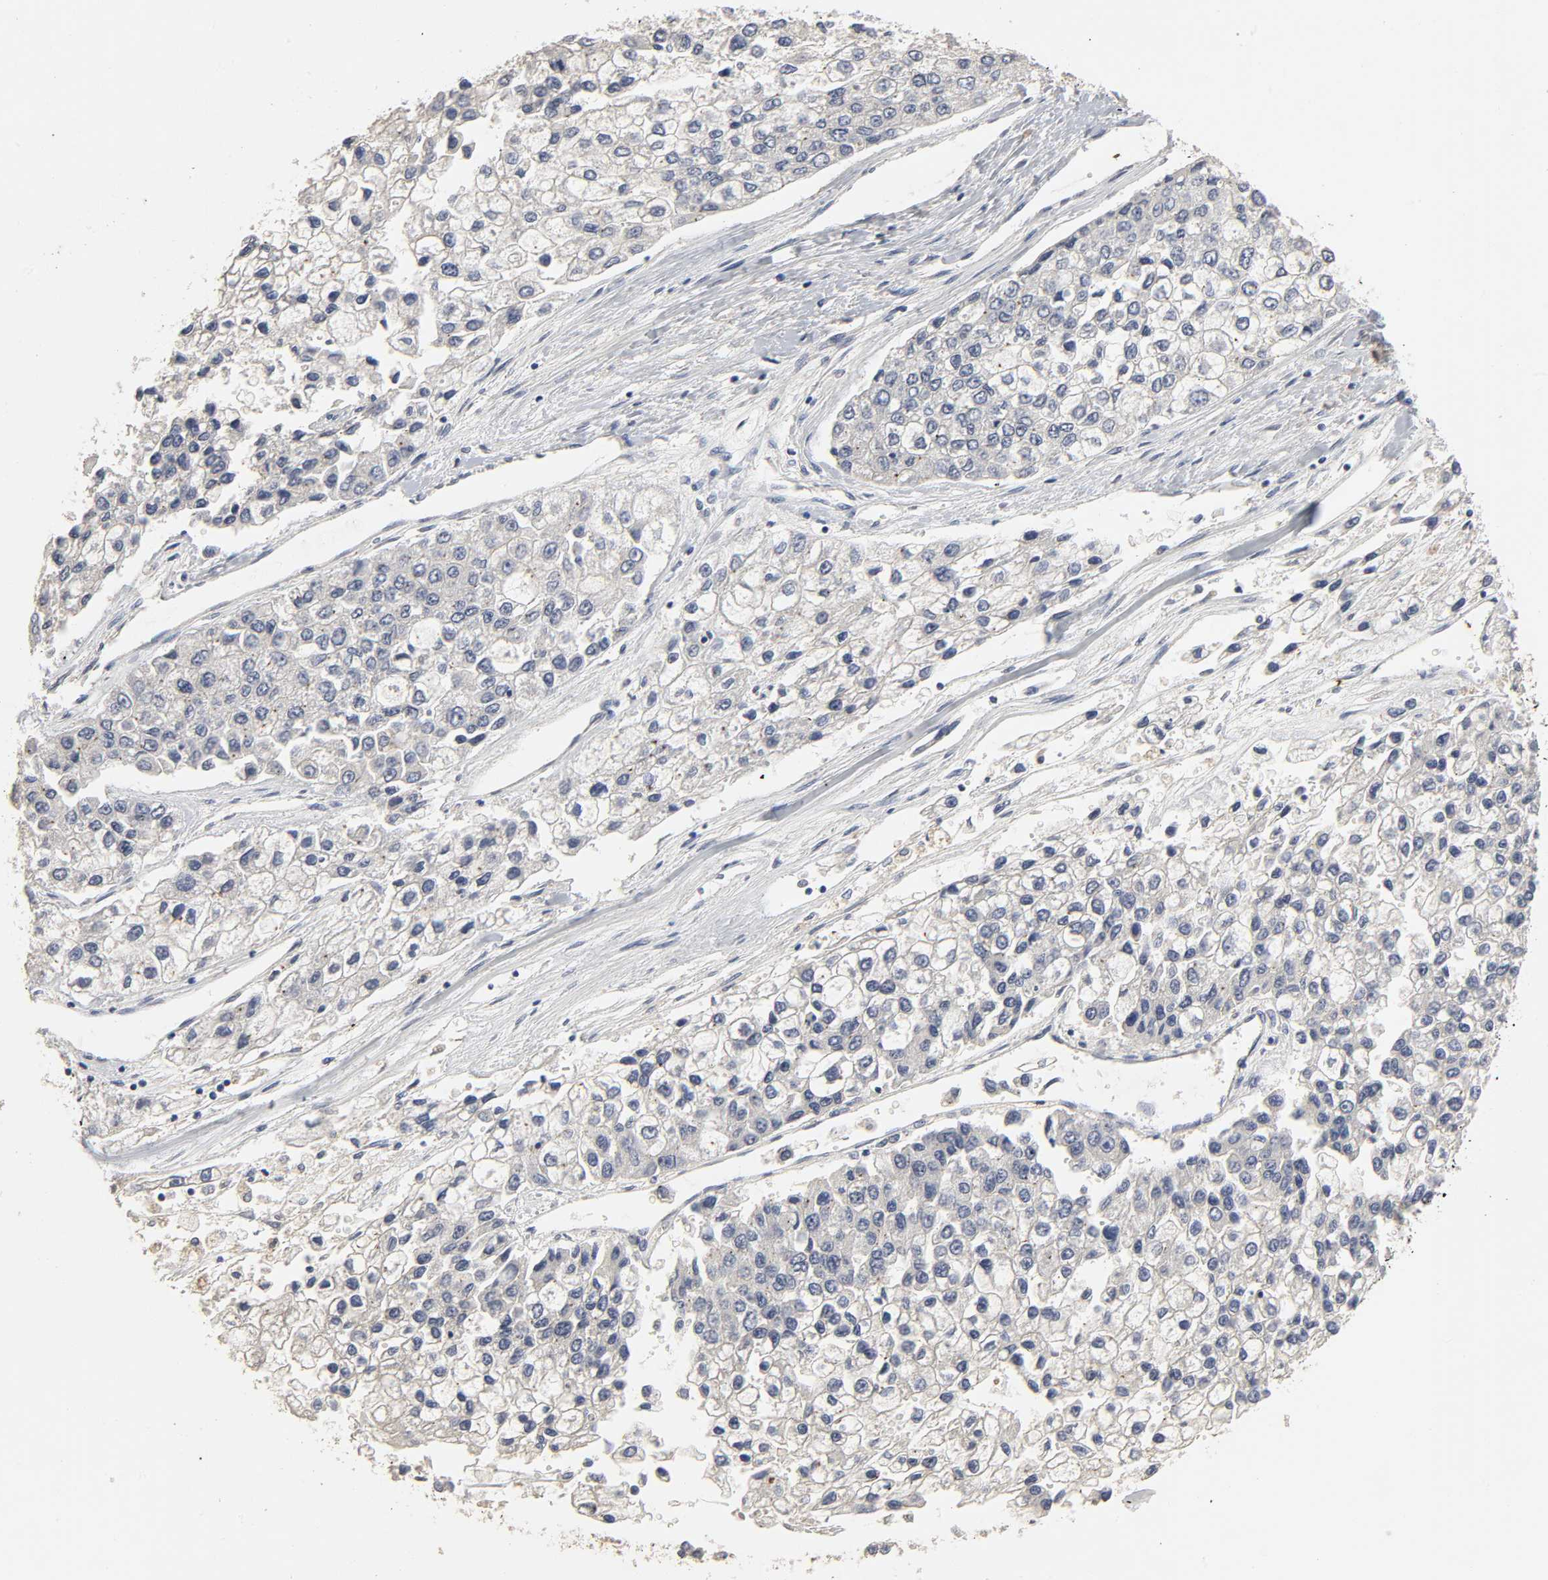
{"staining": {"intensity": "negative", "quantity": "none", "location": "none"}, "tissue": "liver cancer", "cell_type": "Tumor cells", "image_type": "cancer", "snomed": [{"axis": "morphology", "description": "Carcinoma, Hepatocellular, NOS"}, {"axis": "topography", "description": "Liver"}], "caption": "A photomicrograph of hepatocellular carcinoma (liver) stained for a protein shows no brown staining in tumor cells.", "gene": "SLC10A2", "patient": {"sex": "female", "age": 66}}